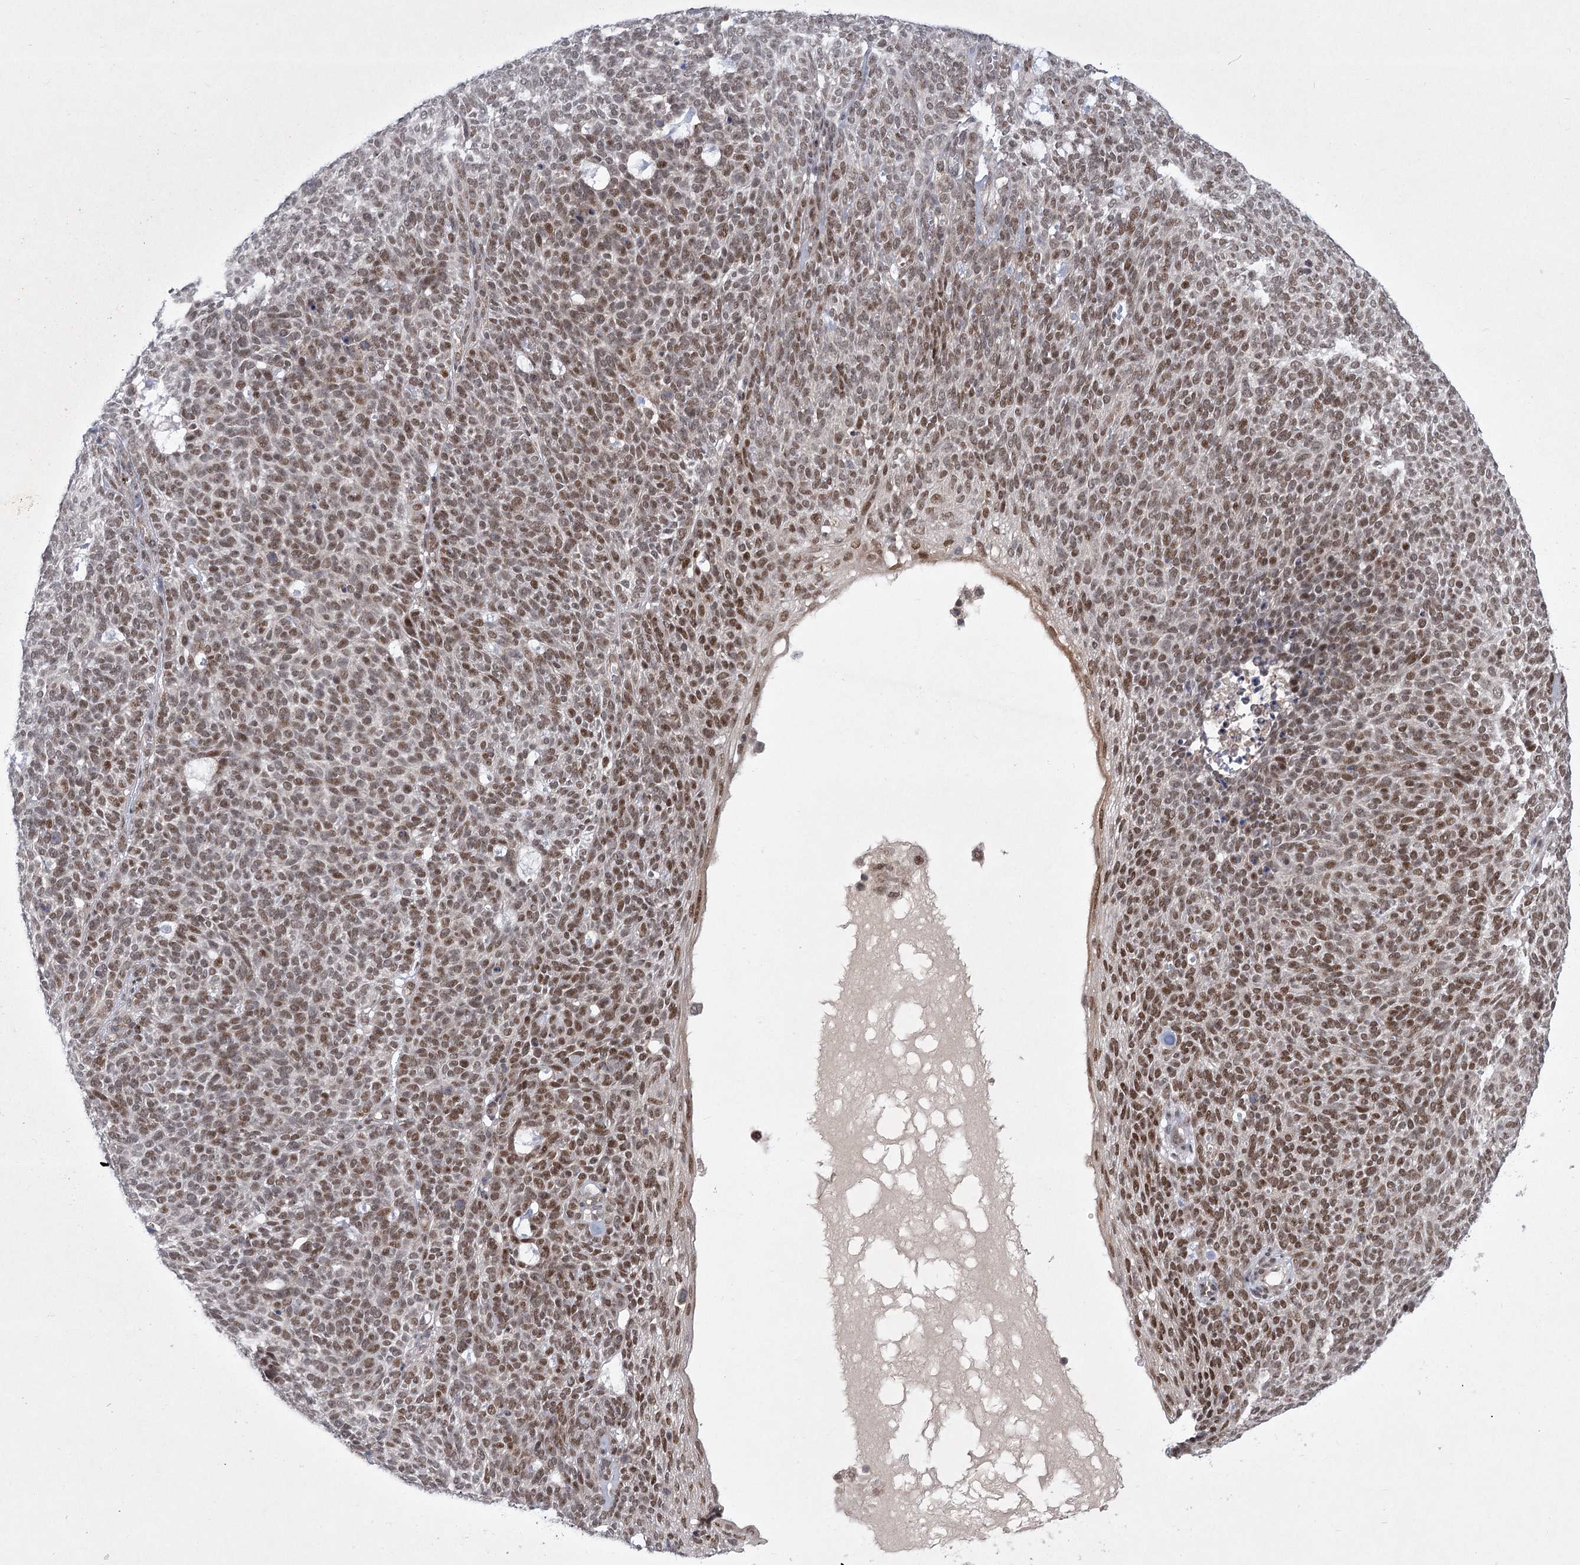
{"staining": {"intensity": "moderate", "quantity": ">75%", "location": "nuclear"}, "tissue": "skin cancer", "cell_type": "Tumor cells", "image_type": "cancer", "snomed": [{"axis": "morphology", "description": "Squamous cell carcinoma, NOS"}, {"axis": "topography", "description": "Skin"}], "caption": "Protein analysis of skin squamous cell carcinoma tissue displays moderate nuclear expression in about >75% of tumor cells.", "gene": "CIB4", "patient": {"sex": "female", "age": 90}}